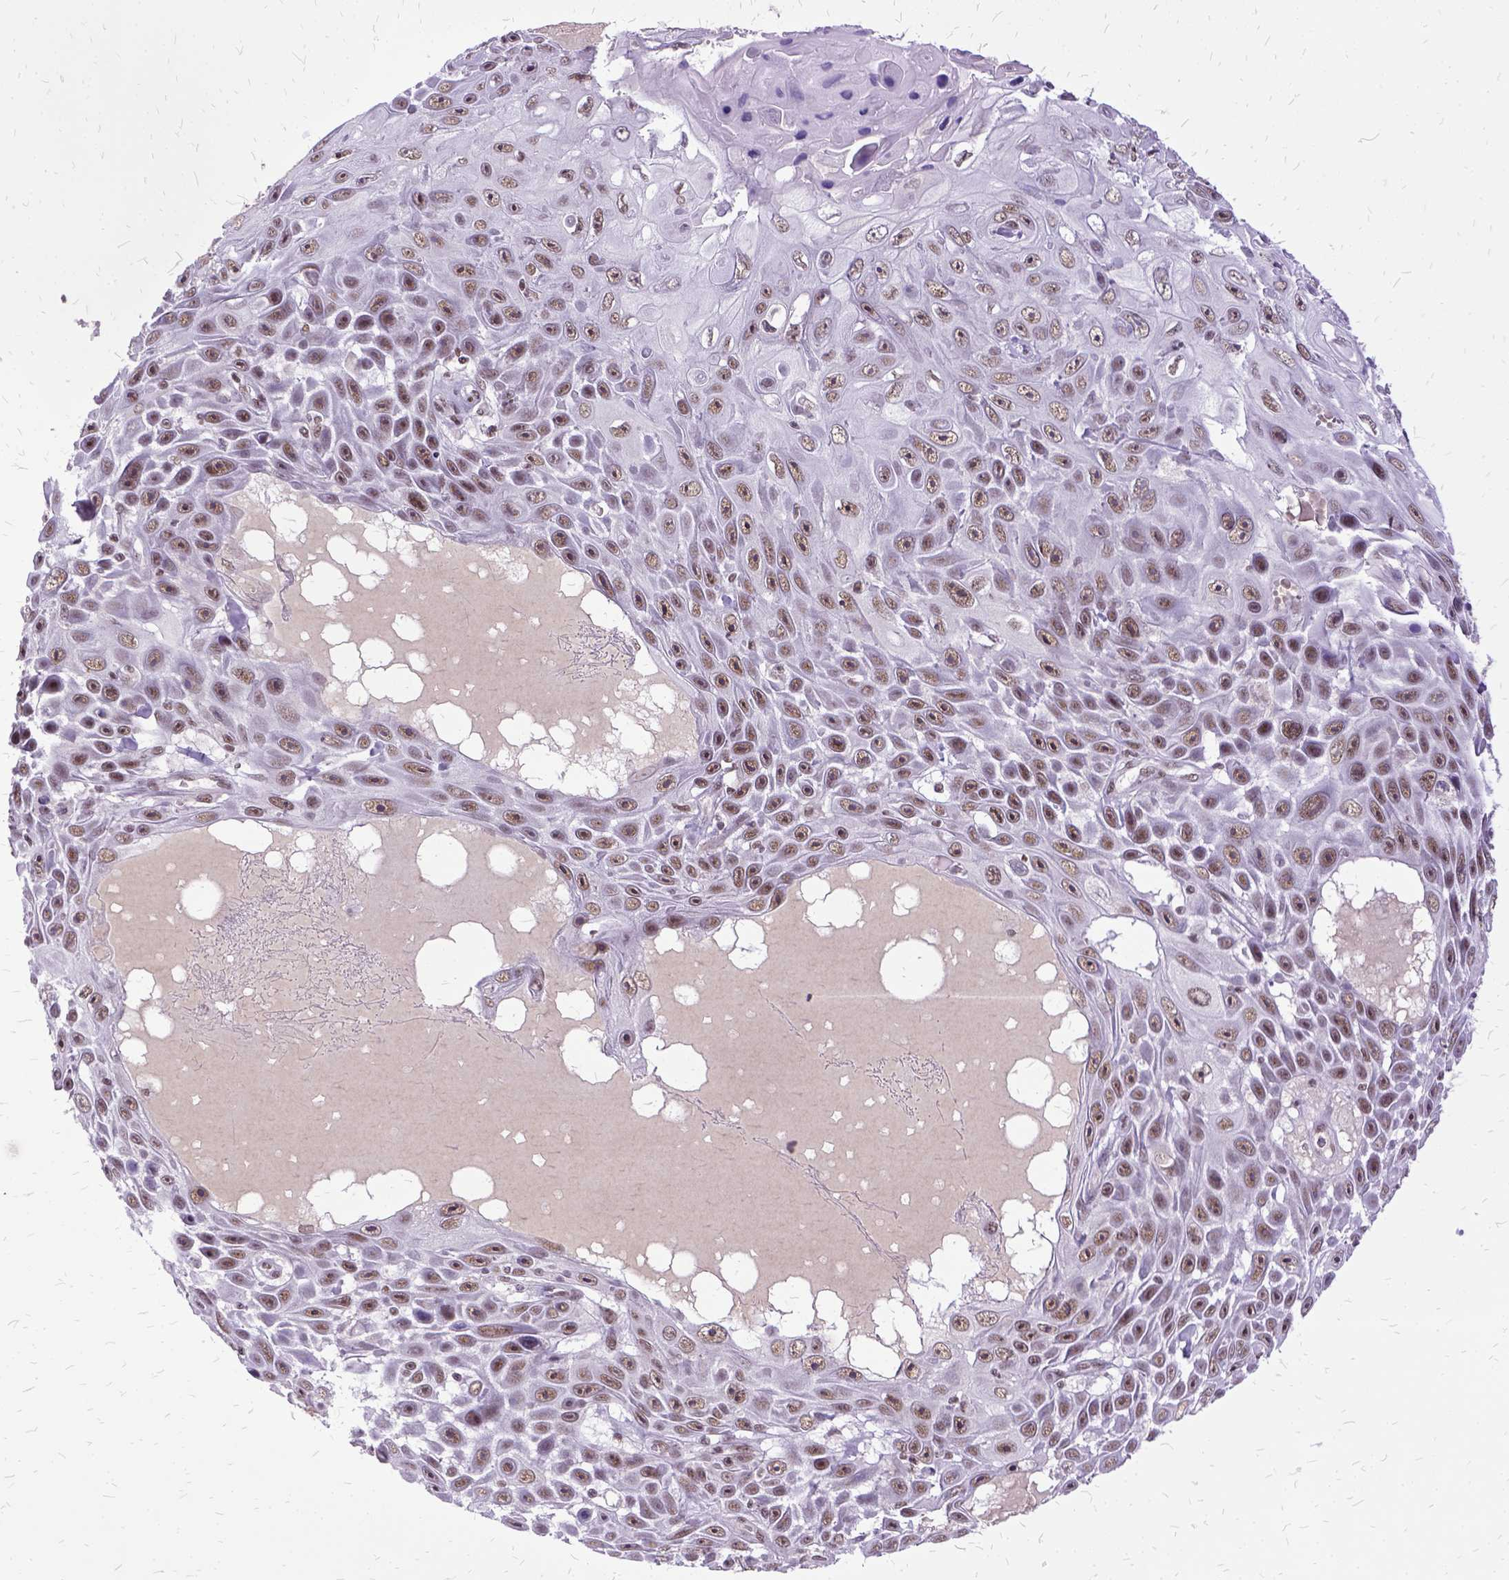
{"staining": {"intensity": "moderate", "quantity": "<25%", "location": "nuclear"}, "tissue": "skin cancer", "cell_type": "Tumor cells", "image_type": "cancer", "snomed": [{"axis": "morphology", "description": "Squamous cell carcinoma, NOS"}, {"axis": "topography", "description": "Skin"}], "caption": "Skin cancer stained with DAB (3,3'-diaminobenzidine) immunohistochemistry exhibits low levels of moderate nuclear staining in approximately <25% of tumor cells. Ihc stains the protein in brown and the nuclei are stained blue.", "gene": "SETD1A", "patient": {"sex": "male", "age": 82}}